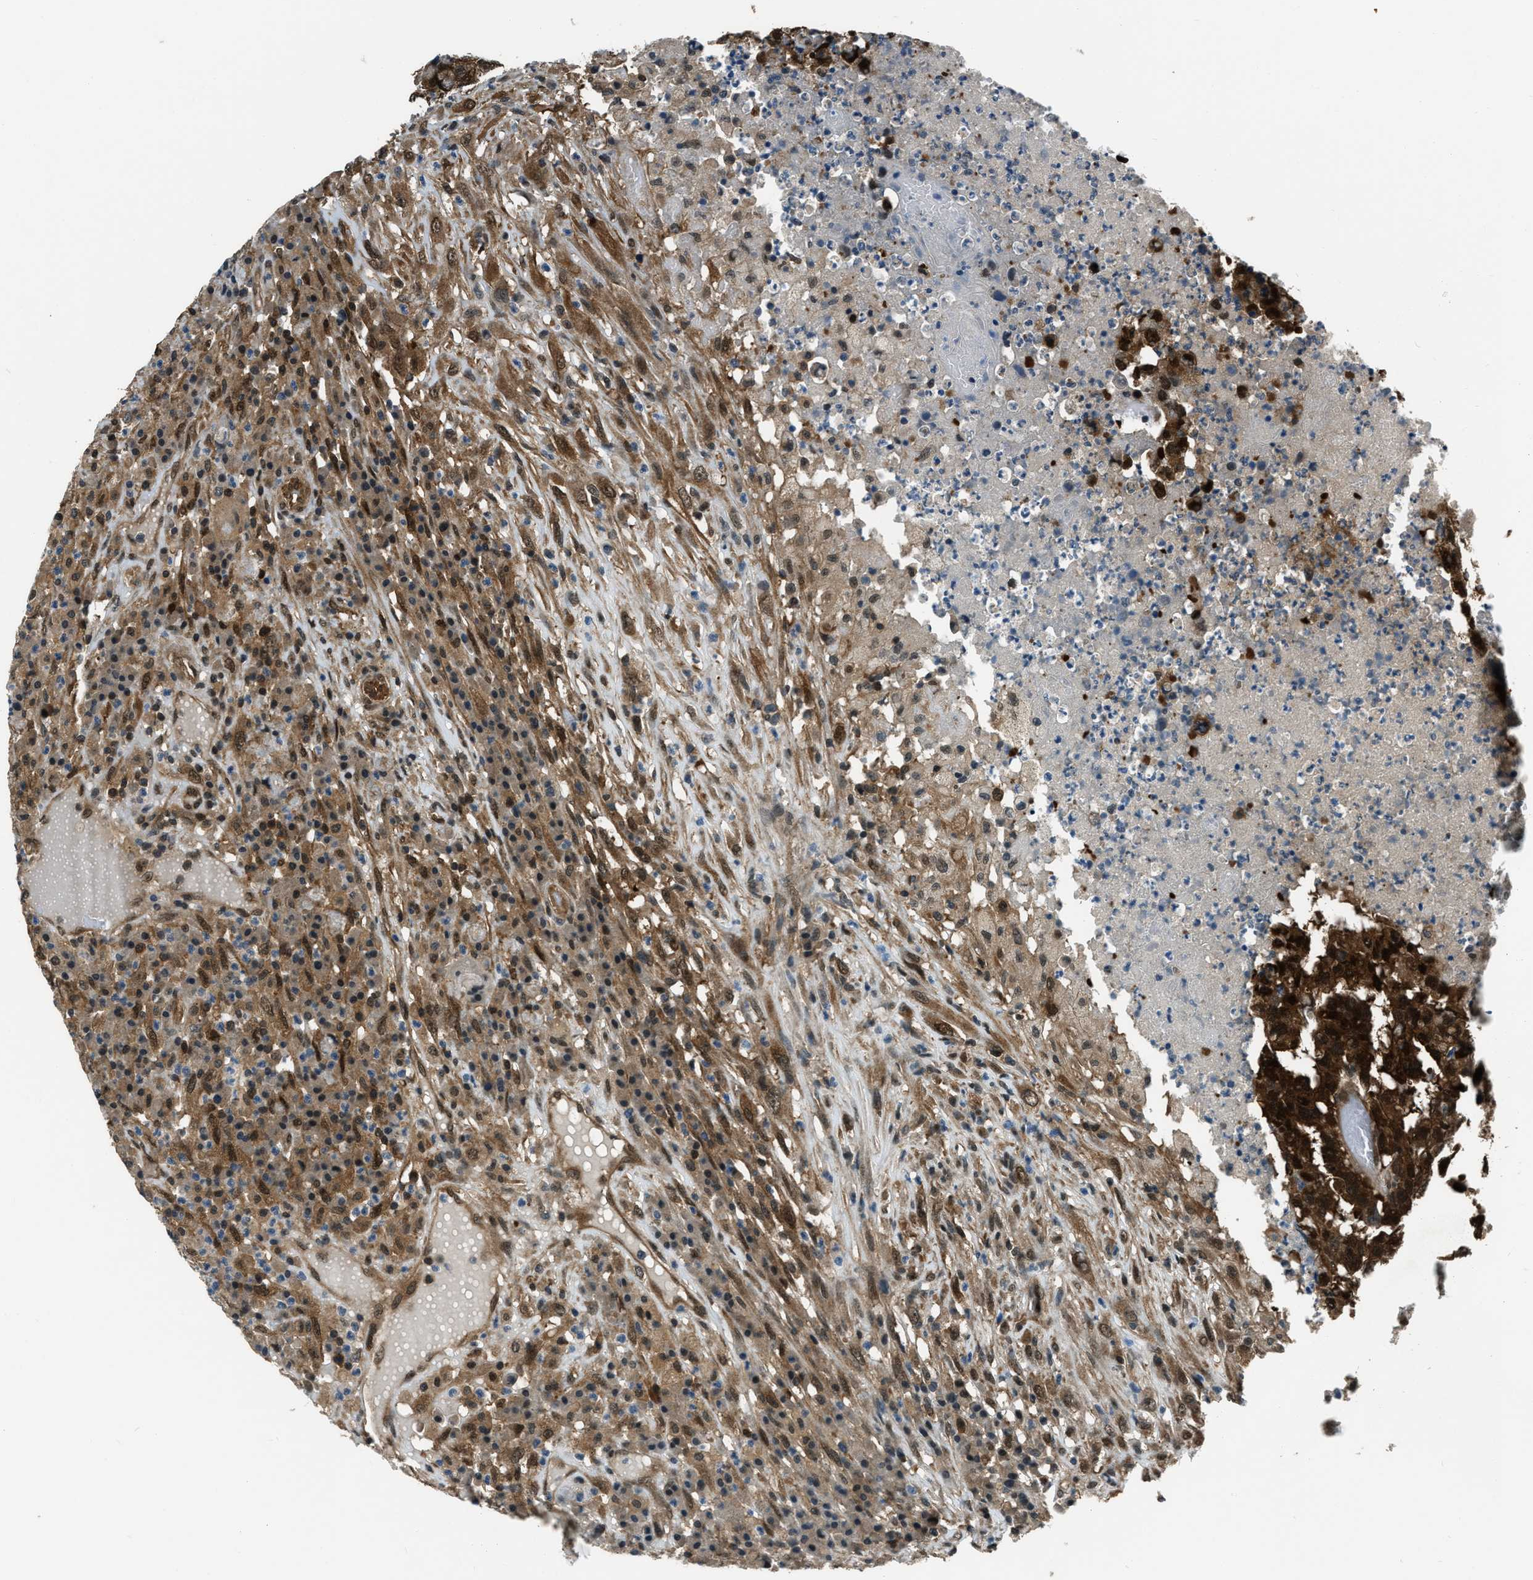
{"staining": {"intensity": "strong", "quantity": ">75%", "location": "cytoplasmic/membranous,nuclear"}, "tissue": "testis cancer", "cell_type": "Tumor cells", "image_type": "cancer", "snomed": [{"axis": "morphology", "description": "Necrosis, NOS"}, {"axis": "morphology", "description": "Carcinoma, Embryonal, NOS"}, {"axis": "topography", "description": "Testis"}], "caption": "The histopathology image shows immunohistochemical staining of testis cancer (embryonal carcinoma). There is strong cytoplasmic/membranous and nuclear positivity is identified in about >75% of tumor cells. (DAB (3,3'-diaminobenzidine) IHC with brightfield microscopy, high magnification).", "gene": "NUDCD3", "patient": {"sex": "male", "age": 19}}